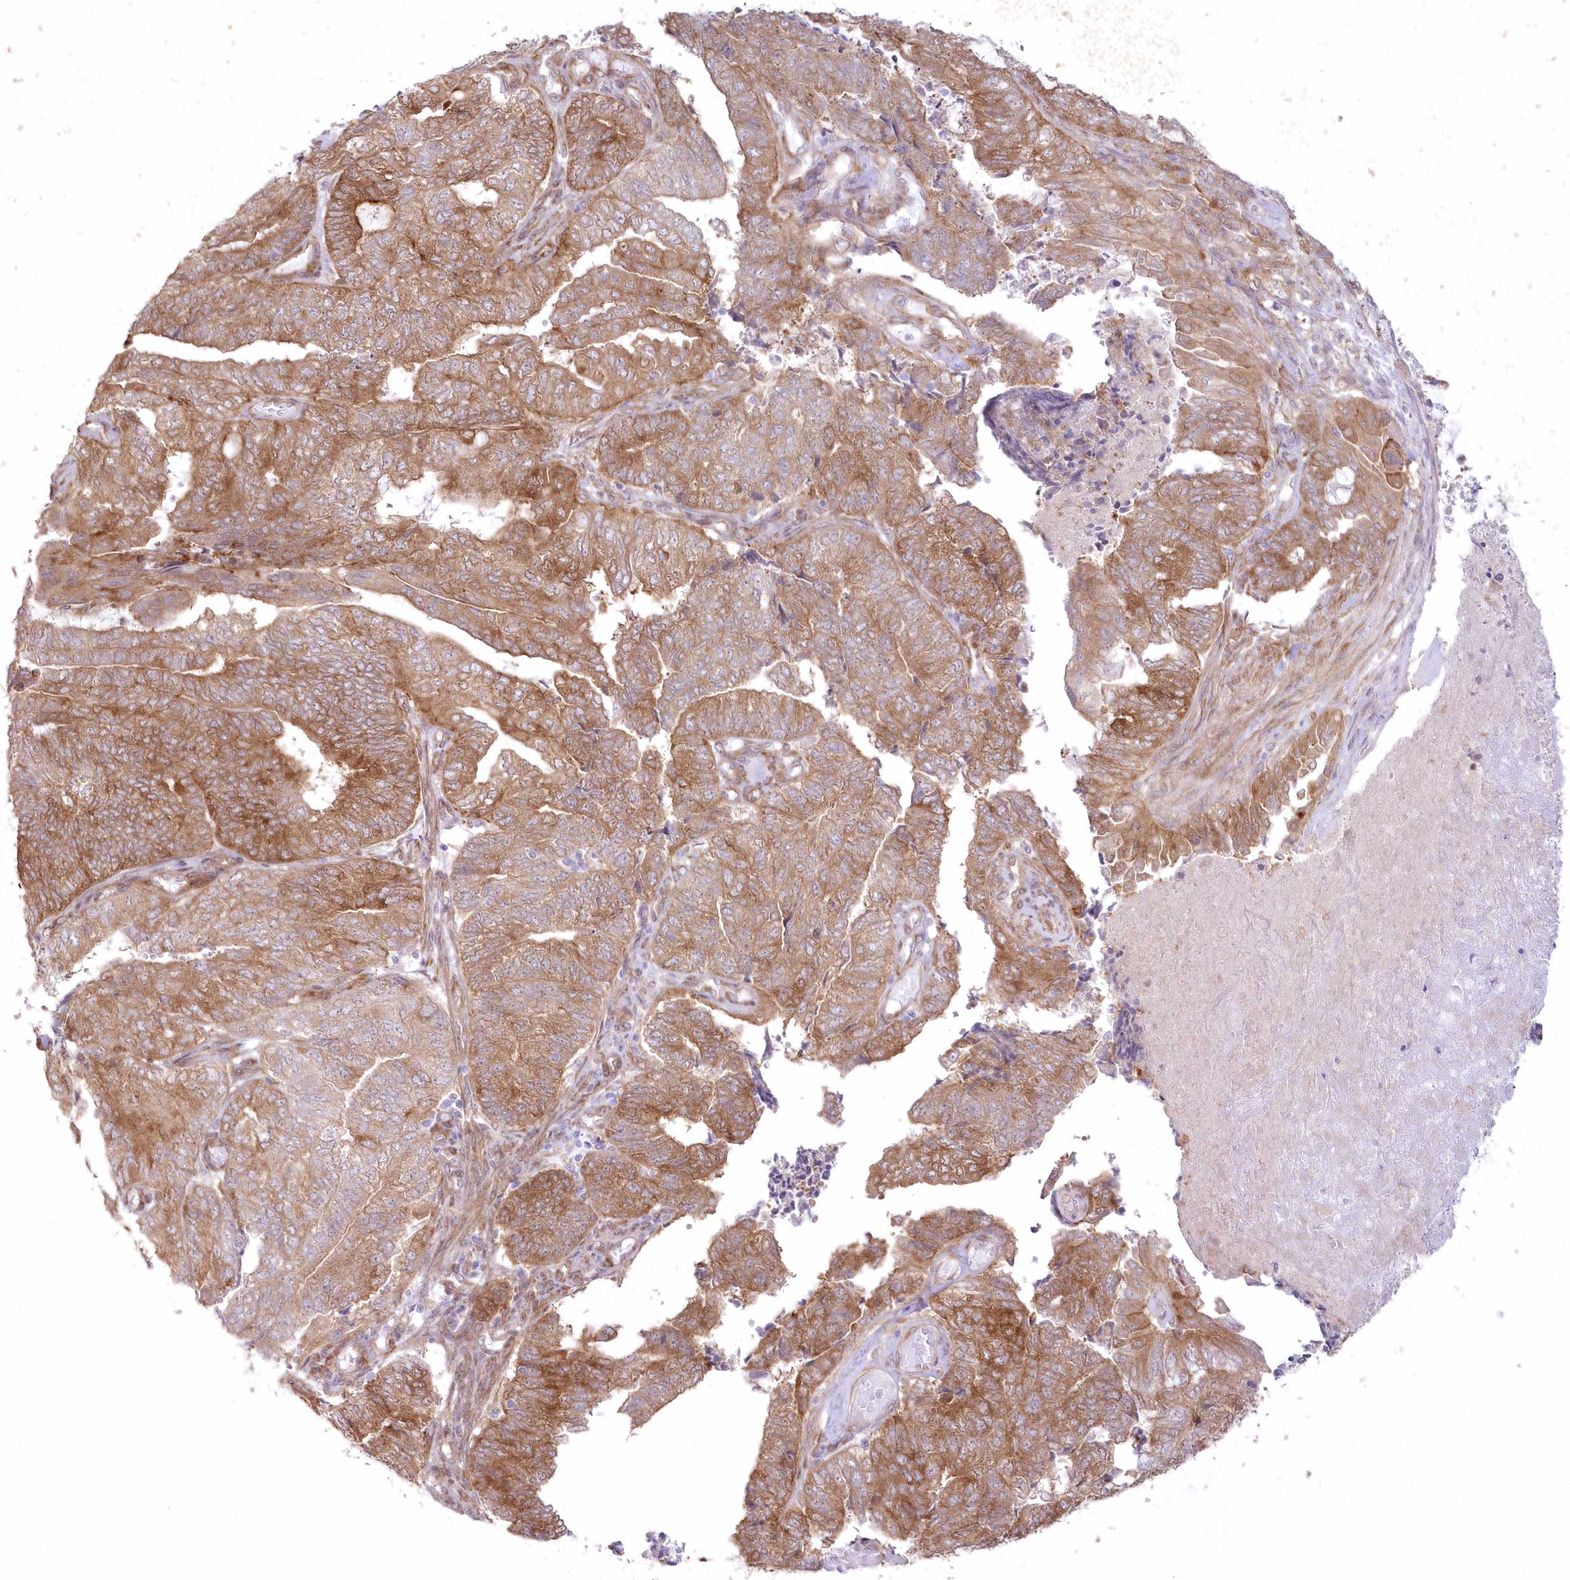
{"staining": {"intensity": "moderate", "quantity": ">75%", "location": "cytoplasmic/membranous"}, "tissue": "endometrial cancer", "cell_type": "Tumor cells", "image_type": "cancer", "snomed": [{"axis": "morphology", "description": "Adenocarcinoma, NOS"}, {"axis": "topography", "description": "Uterus"}, {"axis": "topography", "description": "Endometrium"}], "caption": "Adenocarcinoma (endometrial) stained for a protein reveals moderate cytoplasmic/membranous positivity in tumor cells.", "gene": "SH3PXD2B", "patient": {"sex": "female", "age": 70}}